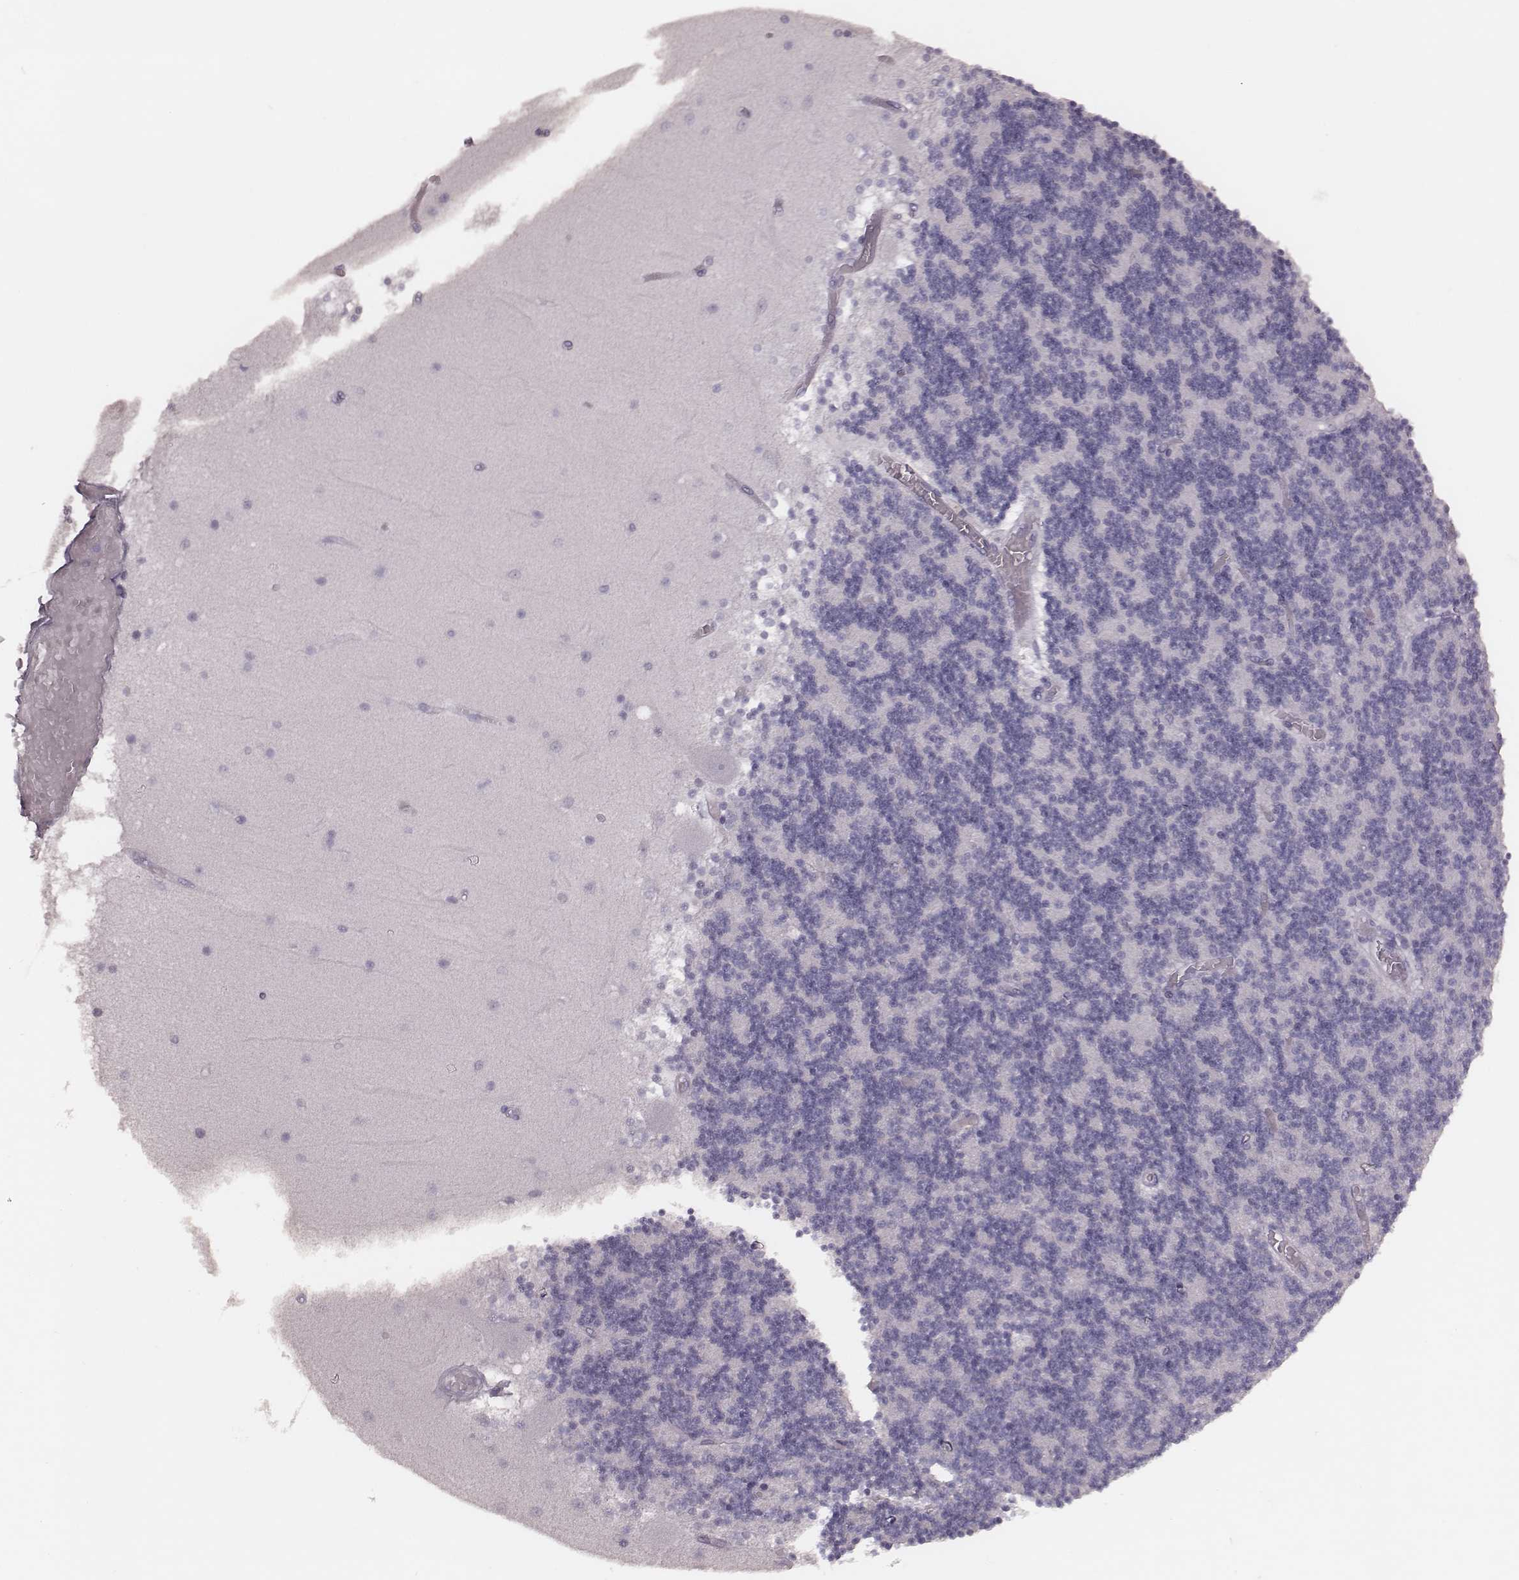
{"staining": {"intensity": "negative", "quantity": "none", "location": "none"}, "tissue": "cerebellum", "cell_type": "Cells in granular layer", "image_type": "normal", "snomed": [{"axis": "morphology", "description": "Normal tissue, NOS"}, {"axis": "topography", "description": "Cerebellum"}], "caption": "Cells in granular layer show no significant expression in normal cerebellum.", "gene": "PDCD1", "patient": {"sex": "female", "age": 28}}